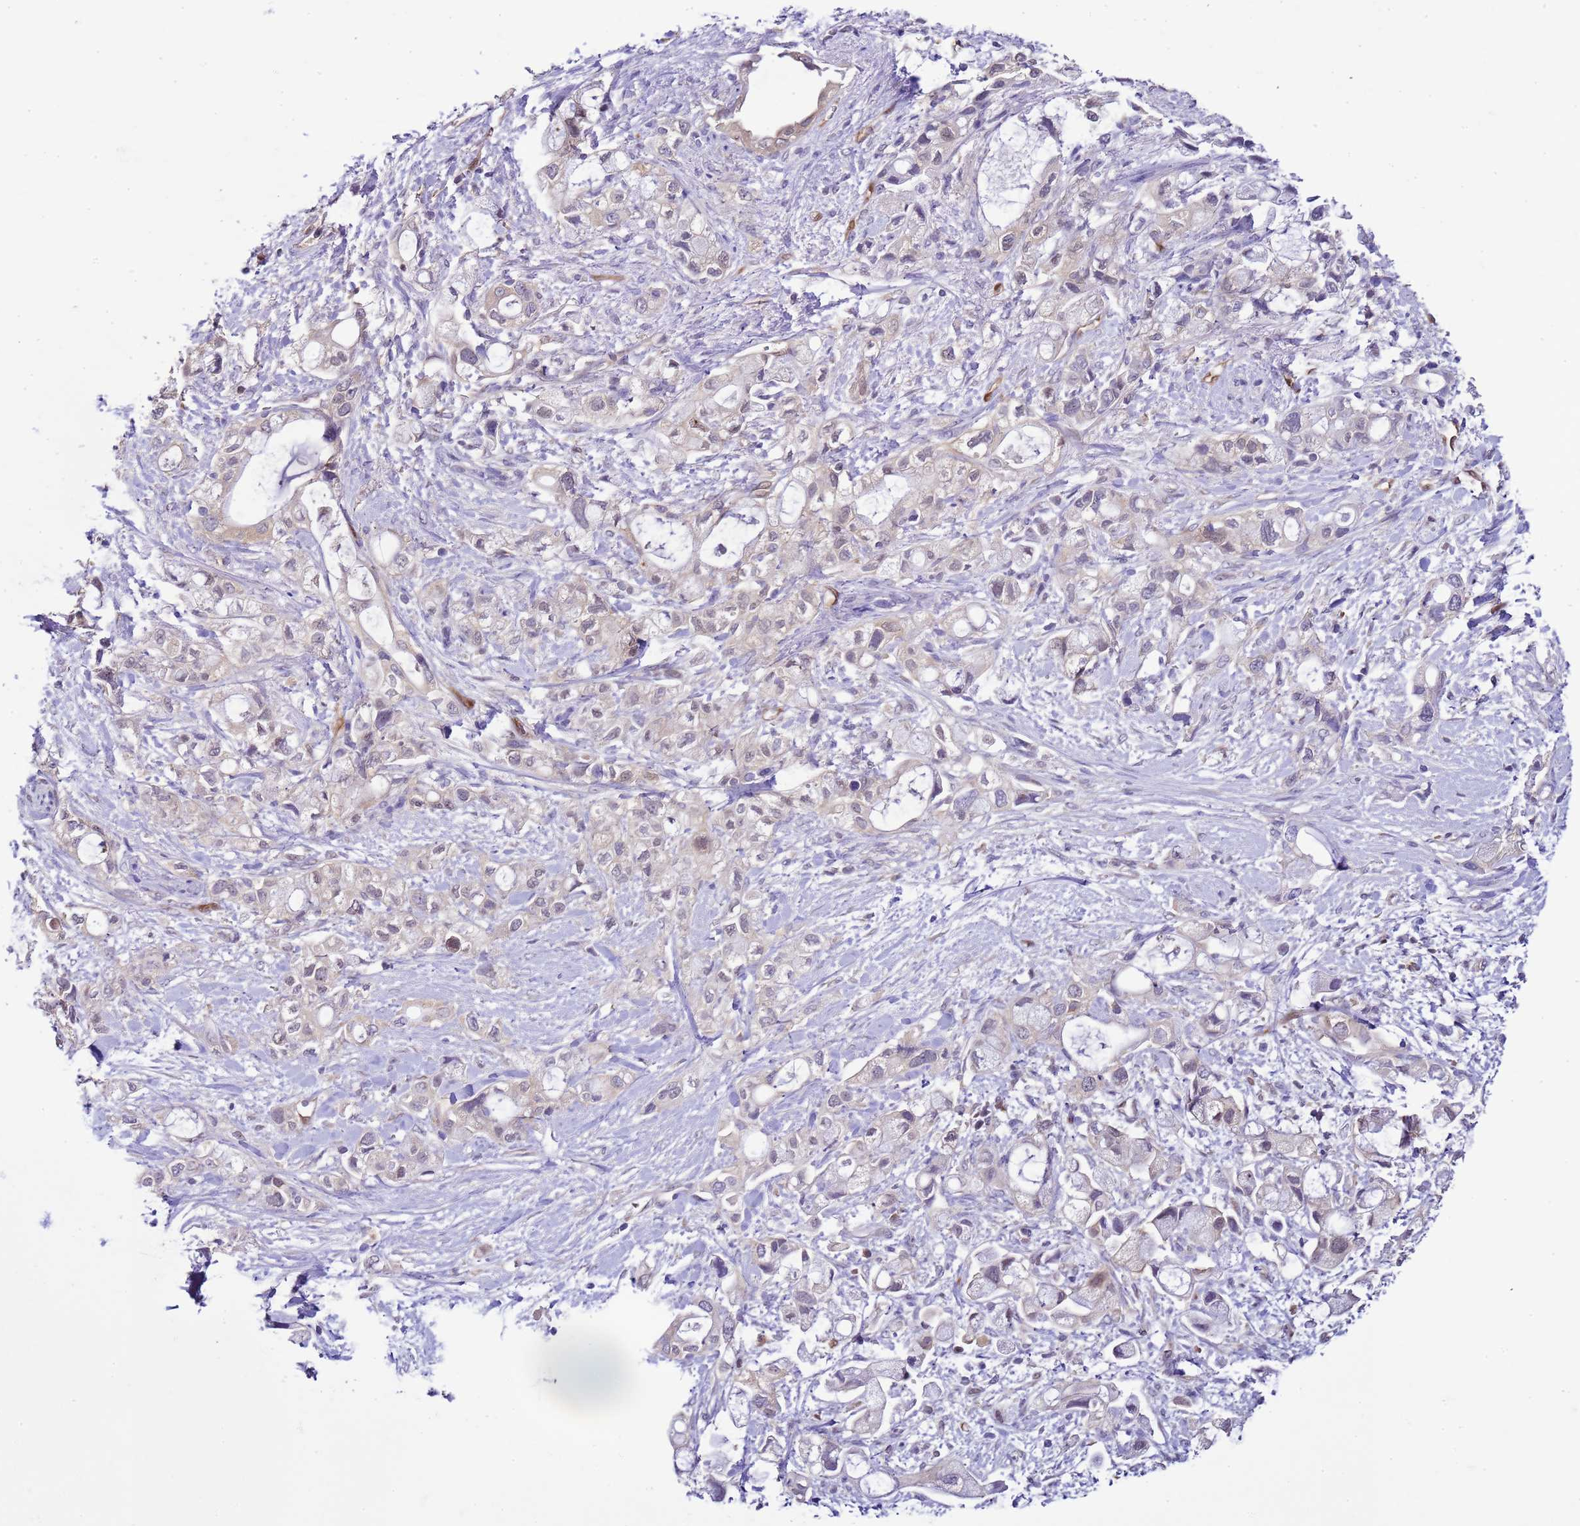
{"staining": {"intensity": "negative", "quantity": "none", "location": "none"}, "tissue": "pancreatic cancer", "cell_type": "Tumor cells", "image_type": "cancer", "snomed": [{"axis": "morphology", "description": "Adenocarcinoma, NOS"}, {"axis": "topography", "description": "Pancreas"}], "caption": "High magnification brightfield microscopy of pancreatic cancer (adenocarcinoma) stained with DAB (3,3'-diaminobenzidine) (brown) and counterstained with hematoxylin (blue): tumor cells show no significant positivity. (Stains: DAB (3,3'-diaminobenzidine) immunohistochemistry (IHC) with hematoxylin counter stain, Microscopy: brightfield microscopy at high magnification).", "gene": "DDI2", "patient": {"sex": "female", "age": 56}}